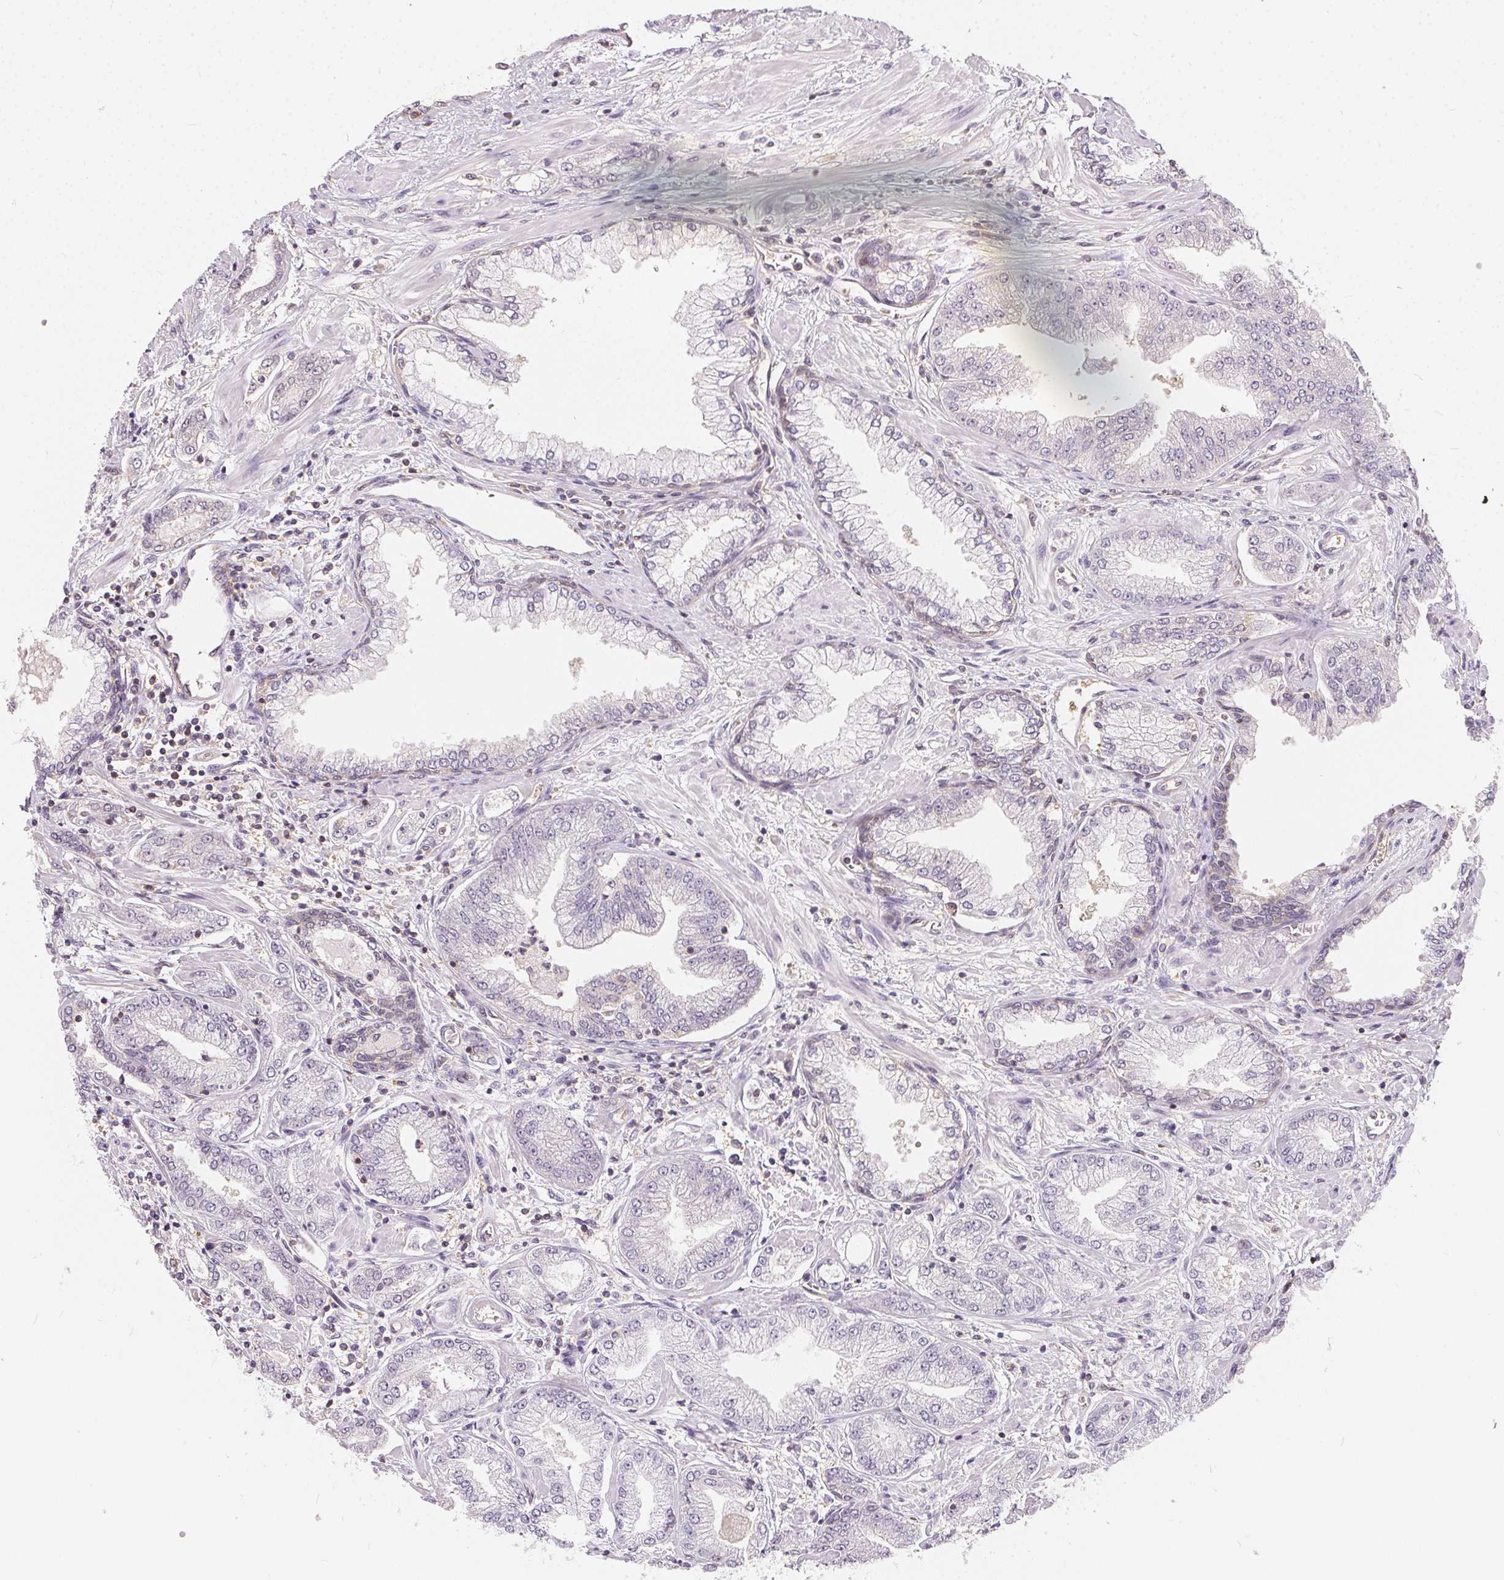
{"staining": {"intensity": "negative", "quantity": "none", "location": "none"}, "tissue": "prostate cancer", "cell_type": "Tumor cells", "image_type": "cancer", "snomed": [{"axis": "morphology", "description": "Adenocarcinoma, Low grade"}, {"axis": "topography", "description": "Prostate"}], "caption": "Immunohistochemistry of human adenocarcinoma (low-grade) (prostate) demonstrates no staining in tumor cells.", "gene": "BLMH", "patient": {"sex": "male", "age": 55}}